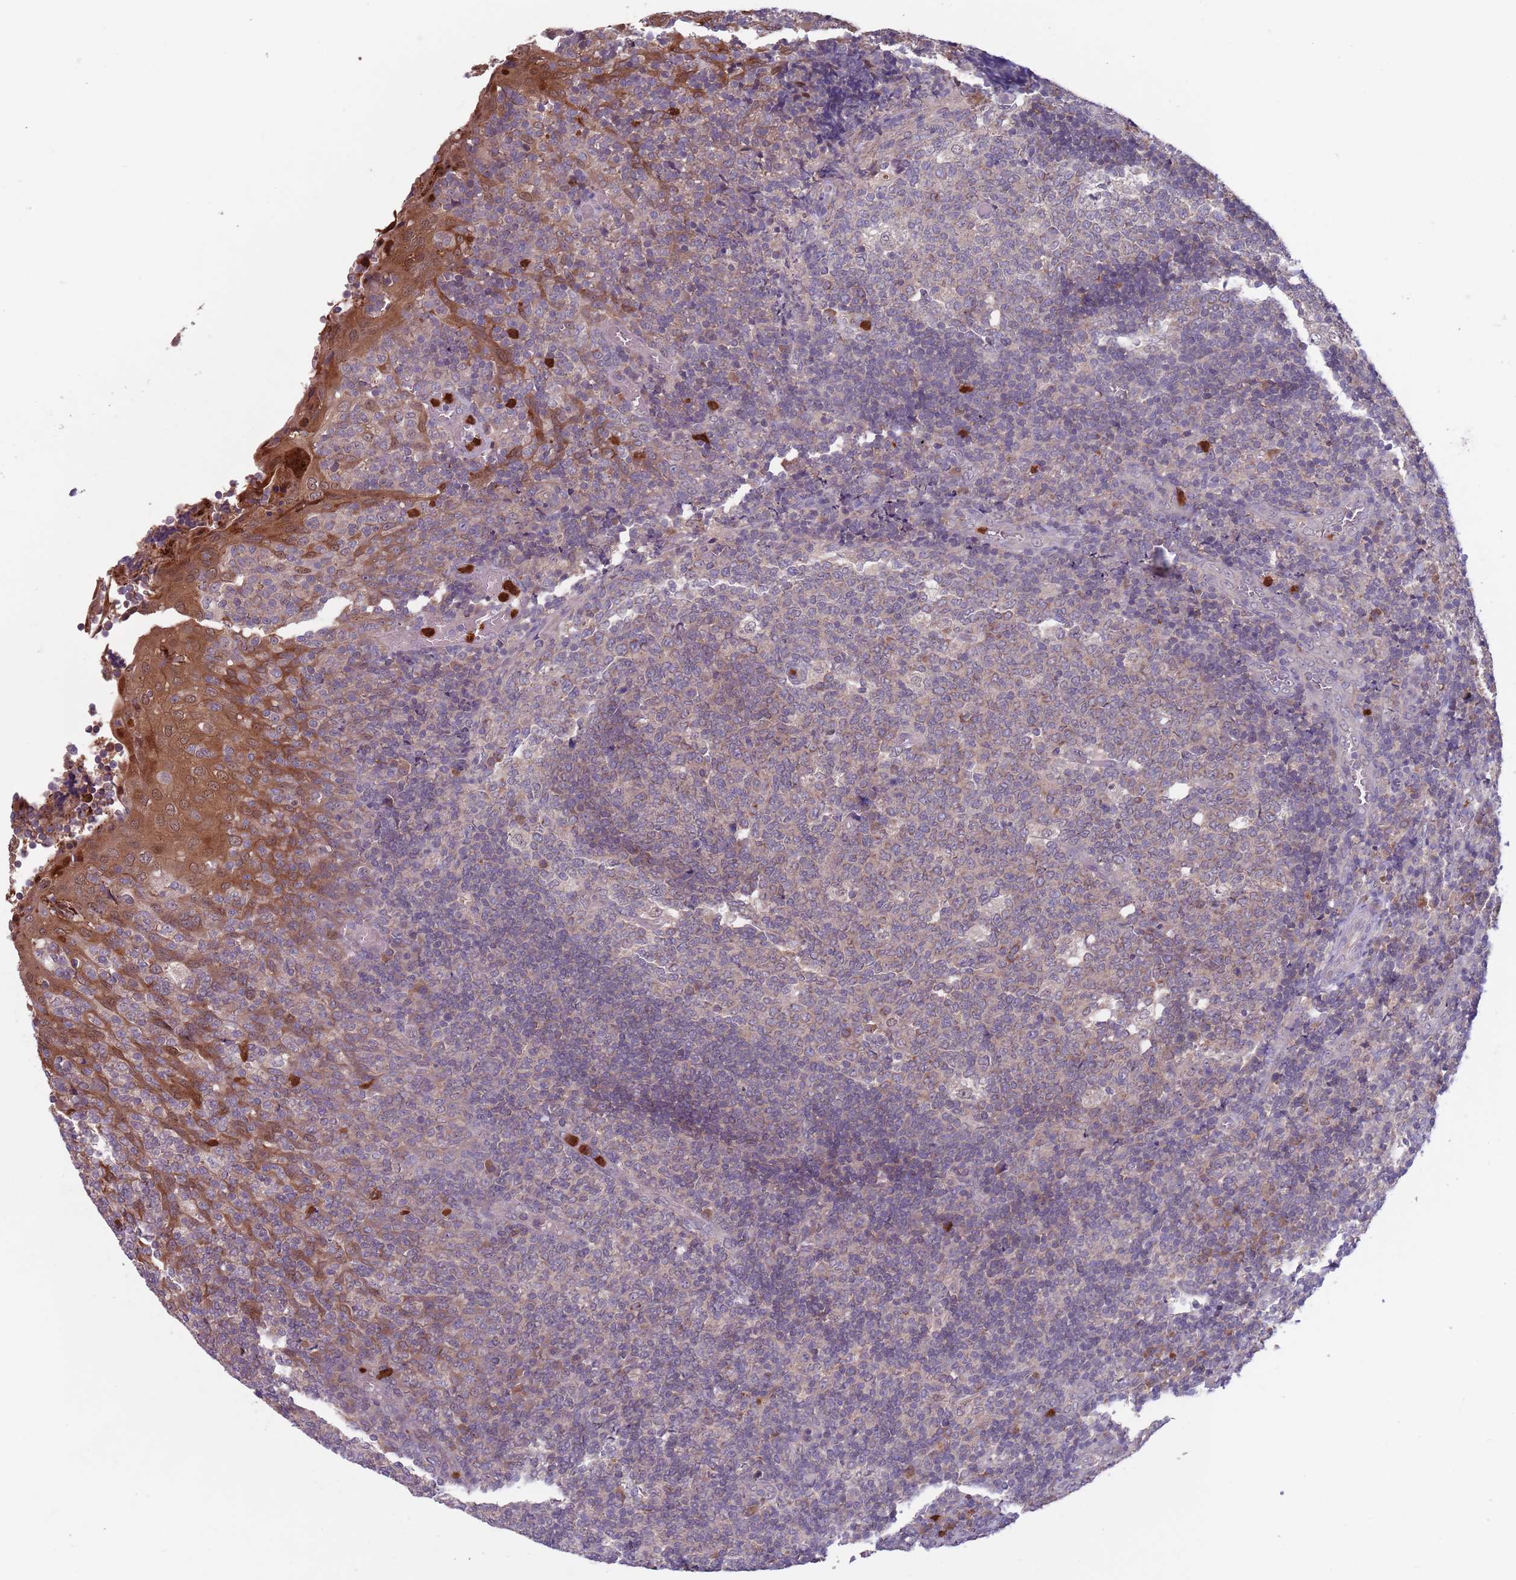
{"staining": {"intensity": "moderate", "quantity": "<25%", "location": "cytoplasmic/membranous"}, "tissue": "tonsil", "cell_type": "Germinal center cells", "image_type": "normal", "snomed": [{"axis": "morphology", "description": "Normal tissue, NOS"}, {"axis": "topography", "description": "Tonsil"}], "caption": "Immunohistochemistry (IHC) of benign tonsil shows low levels of moderate cytoplasmic/membranous expression in about <25% of germinal center cells.", "gene": "TYW1B", "patient": {"sex": "female", "age": 19}}